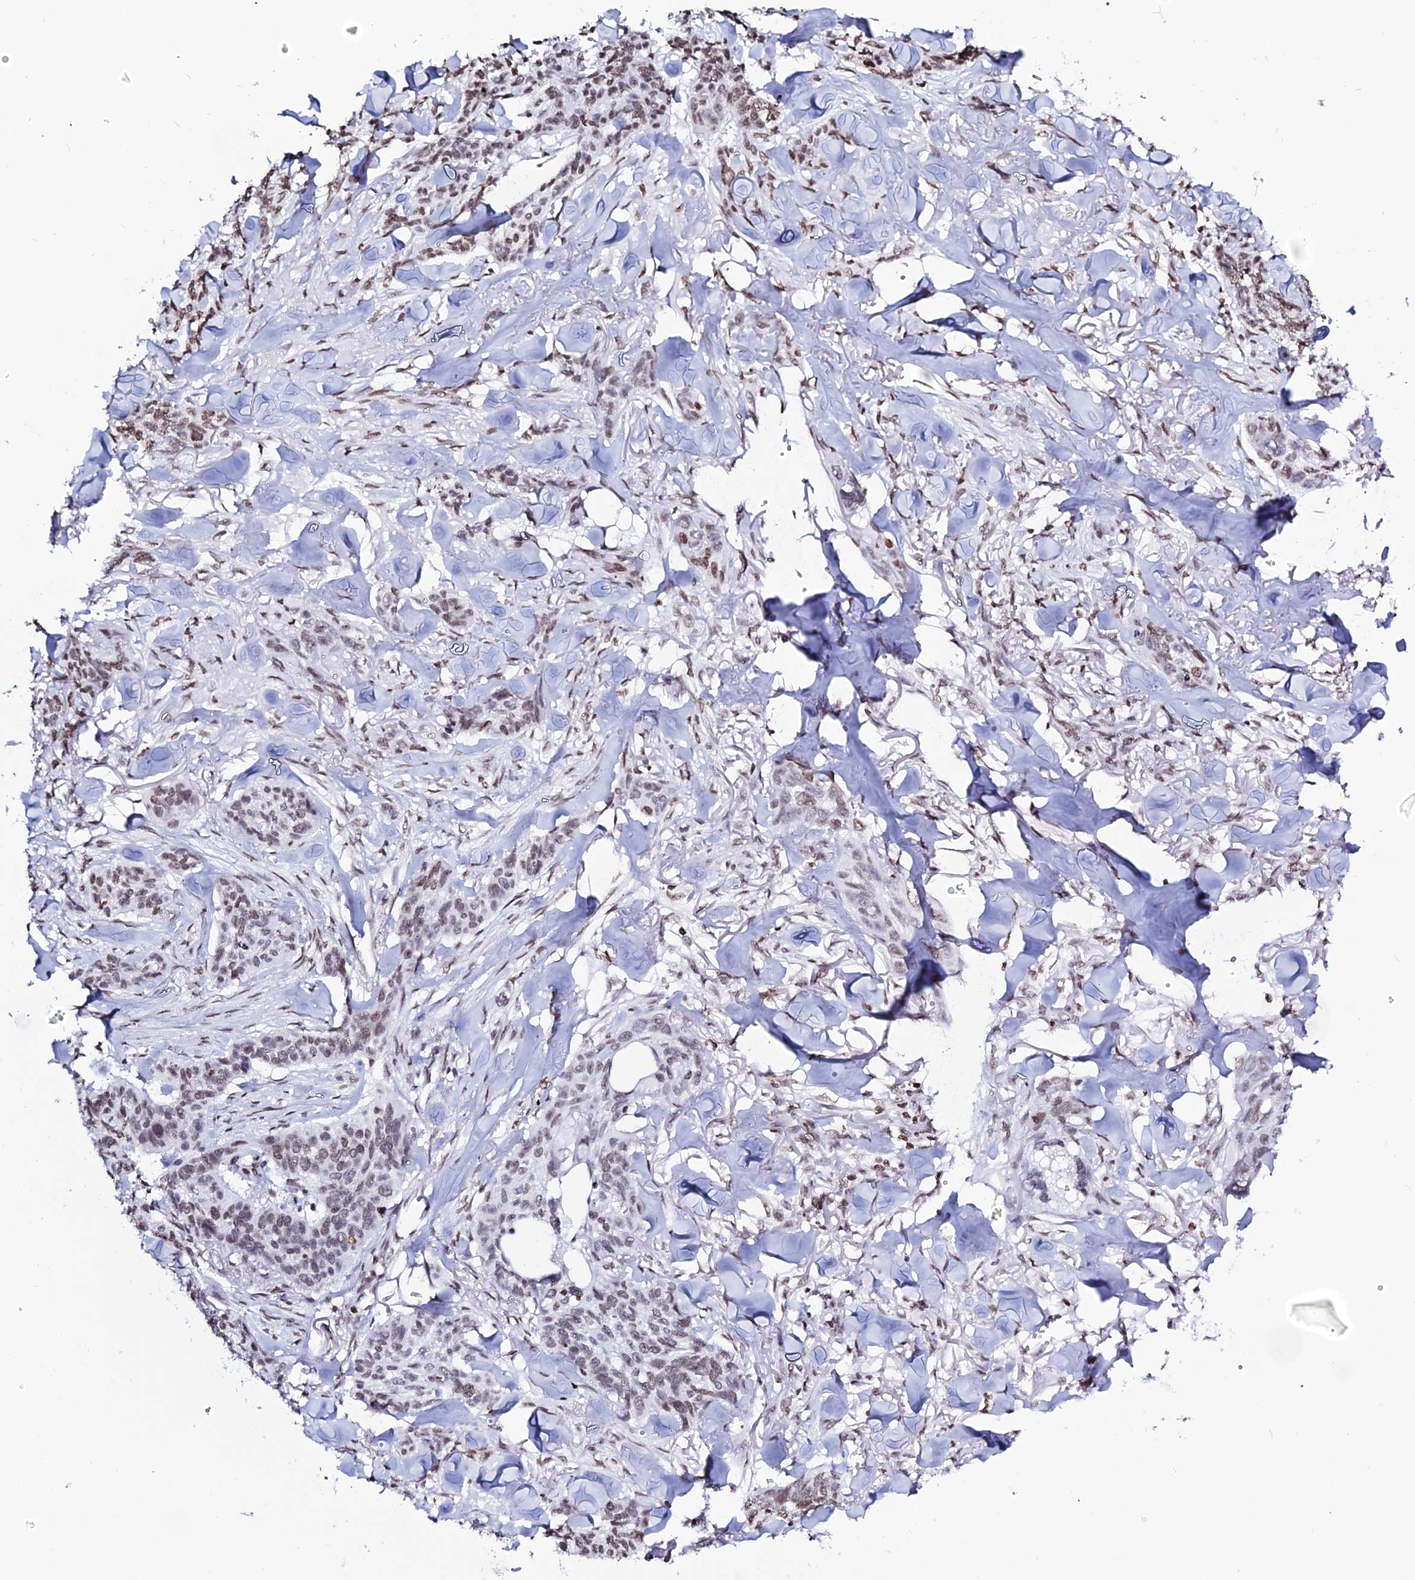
{"staining": {"intensity": "moderate", "quantity": ">75%", "location": "nuclear"}, "tissue": "skin cancer", "cell_type": "Tumor cells", "image_type": "cancer", "snomed": [{"axis": "morphology", "description": "Basal cell carcinoma"}, {"axis": "topography", "description": "Skin"}], "caption": "Immunohistochemistry of skin cancer (basal cell carcinoma) displays medium levels of moderate nuclear positivity in about >75% of tumor cells.", "gene": "MACROH2A2", "patient": {"sex": "male", "age": 86}}